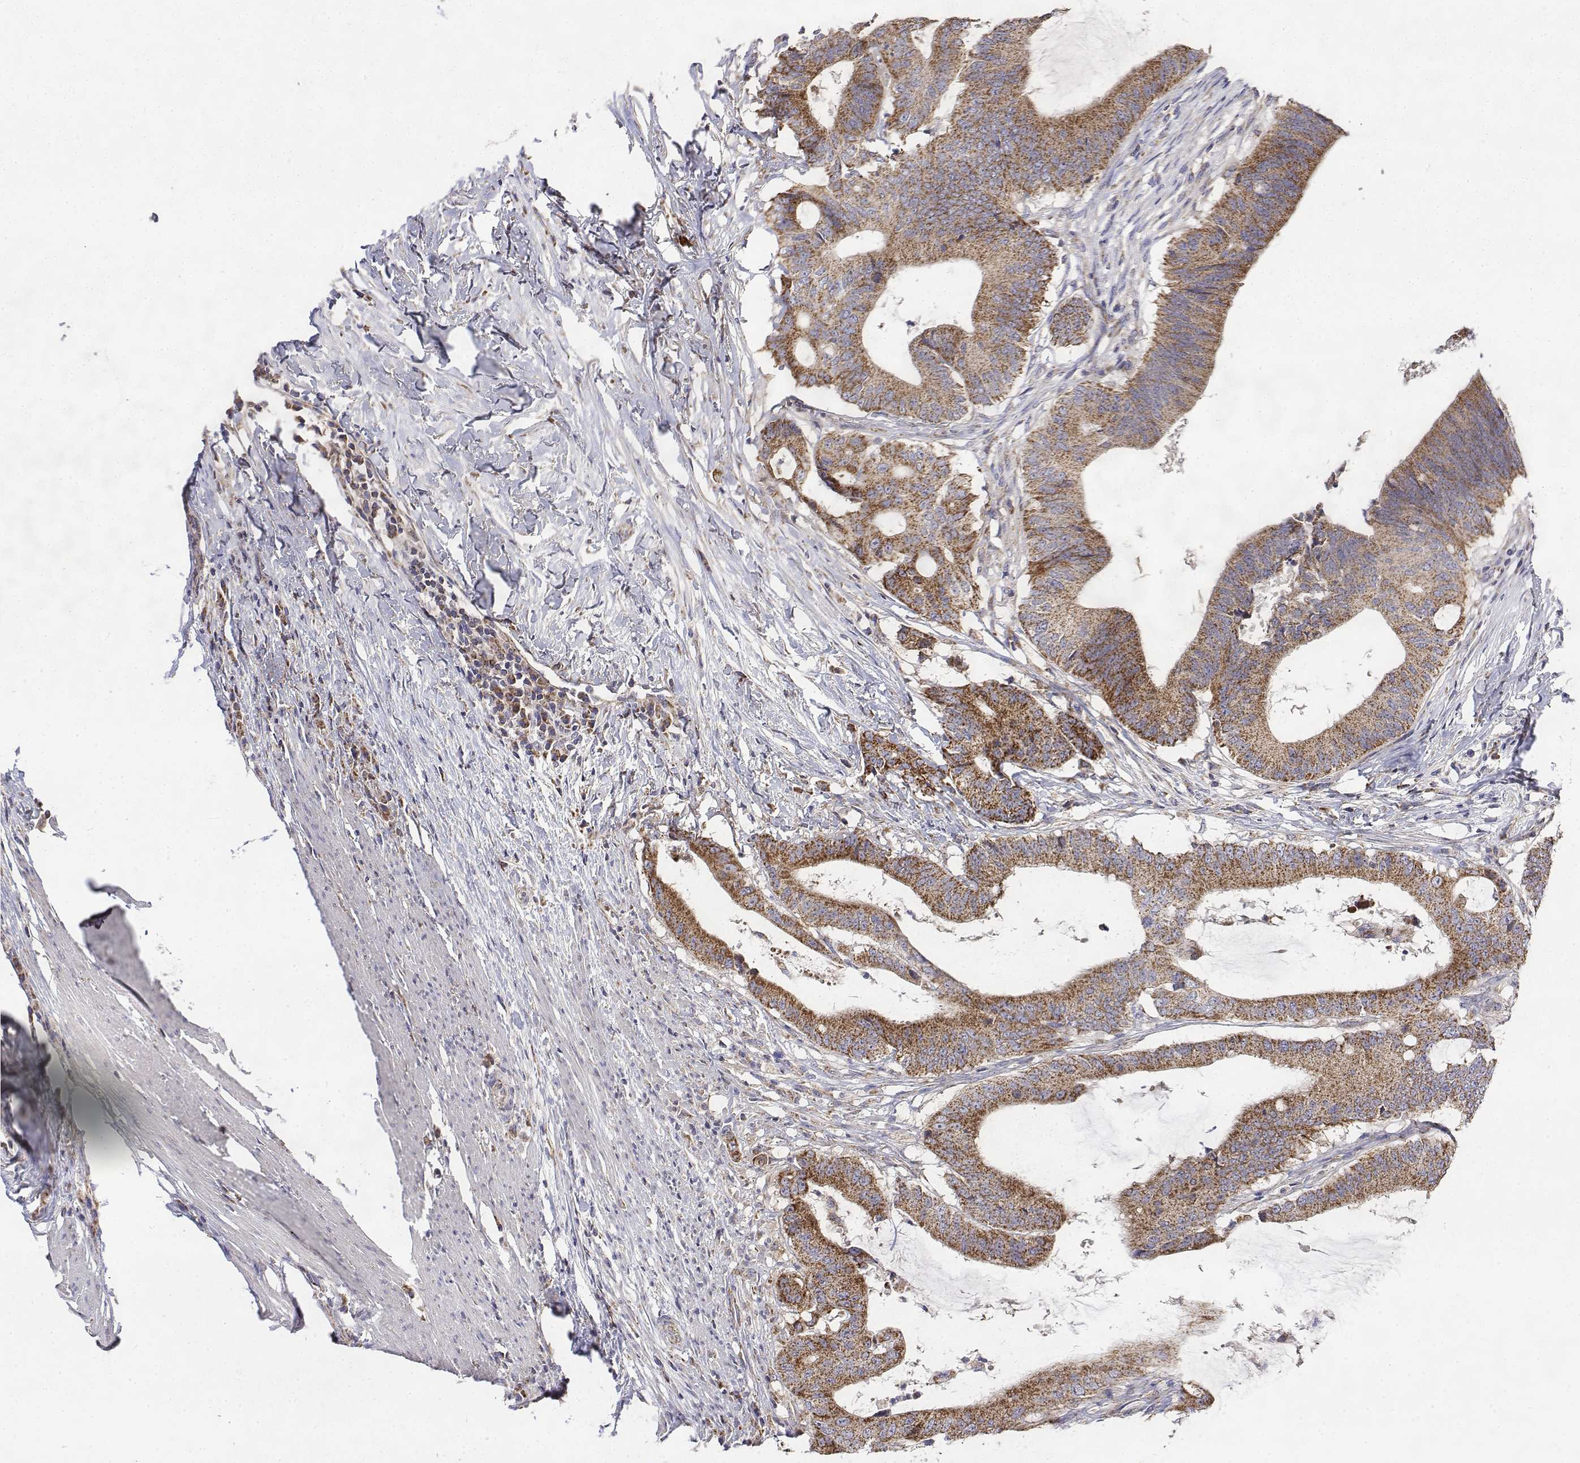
{"staining": {"intensity": "moderate", "quantity": ">75%", "location": "cytoplasmic/membranous"}, "tissue": "colorectal cancer", "cell_type": "Tumor cells", "image_type": "cancer", "snomed": [{"axis": "morphology", "description": "Adenocarcinoma, NOS"}, {"axis": "topography", "description": "Colon"}], "caption": "Adenocarcinoma (colorectal) stained with a brown dye exhibits moderate cytoplasmic/membranous positive expression in about >75% of tumor cells.", "gene": "GADD45GIP1", "patient": {"sex": "female", "age": 43}}